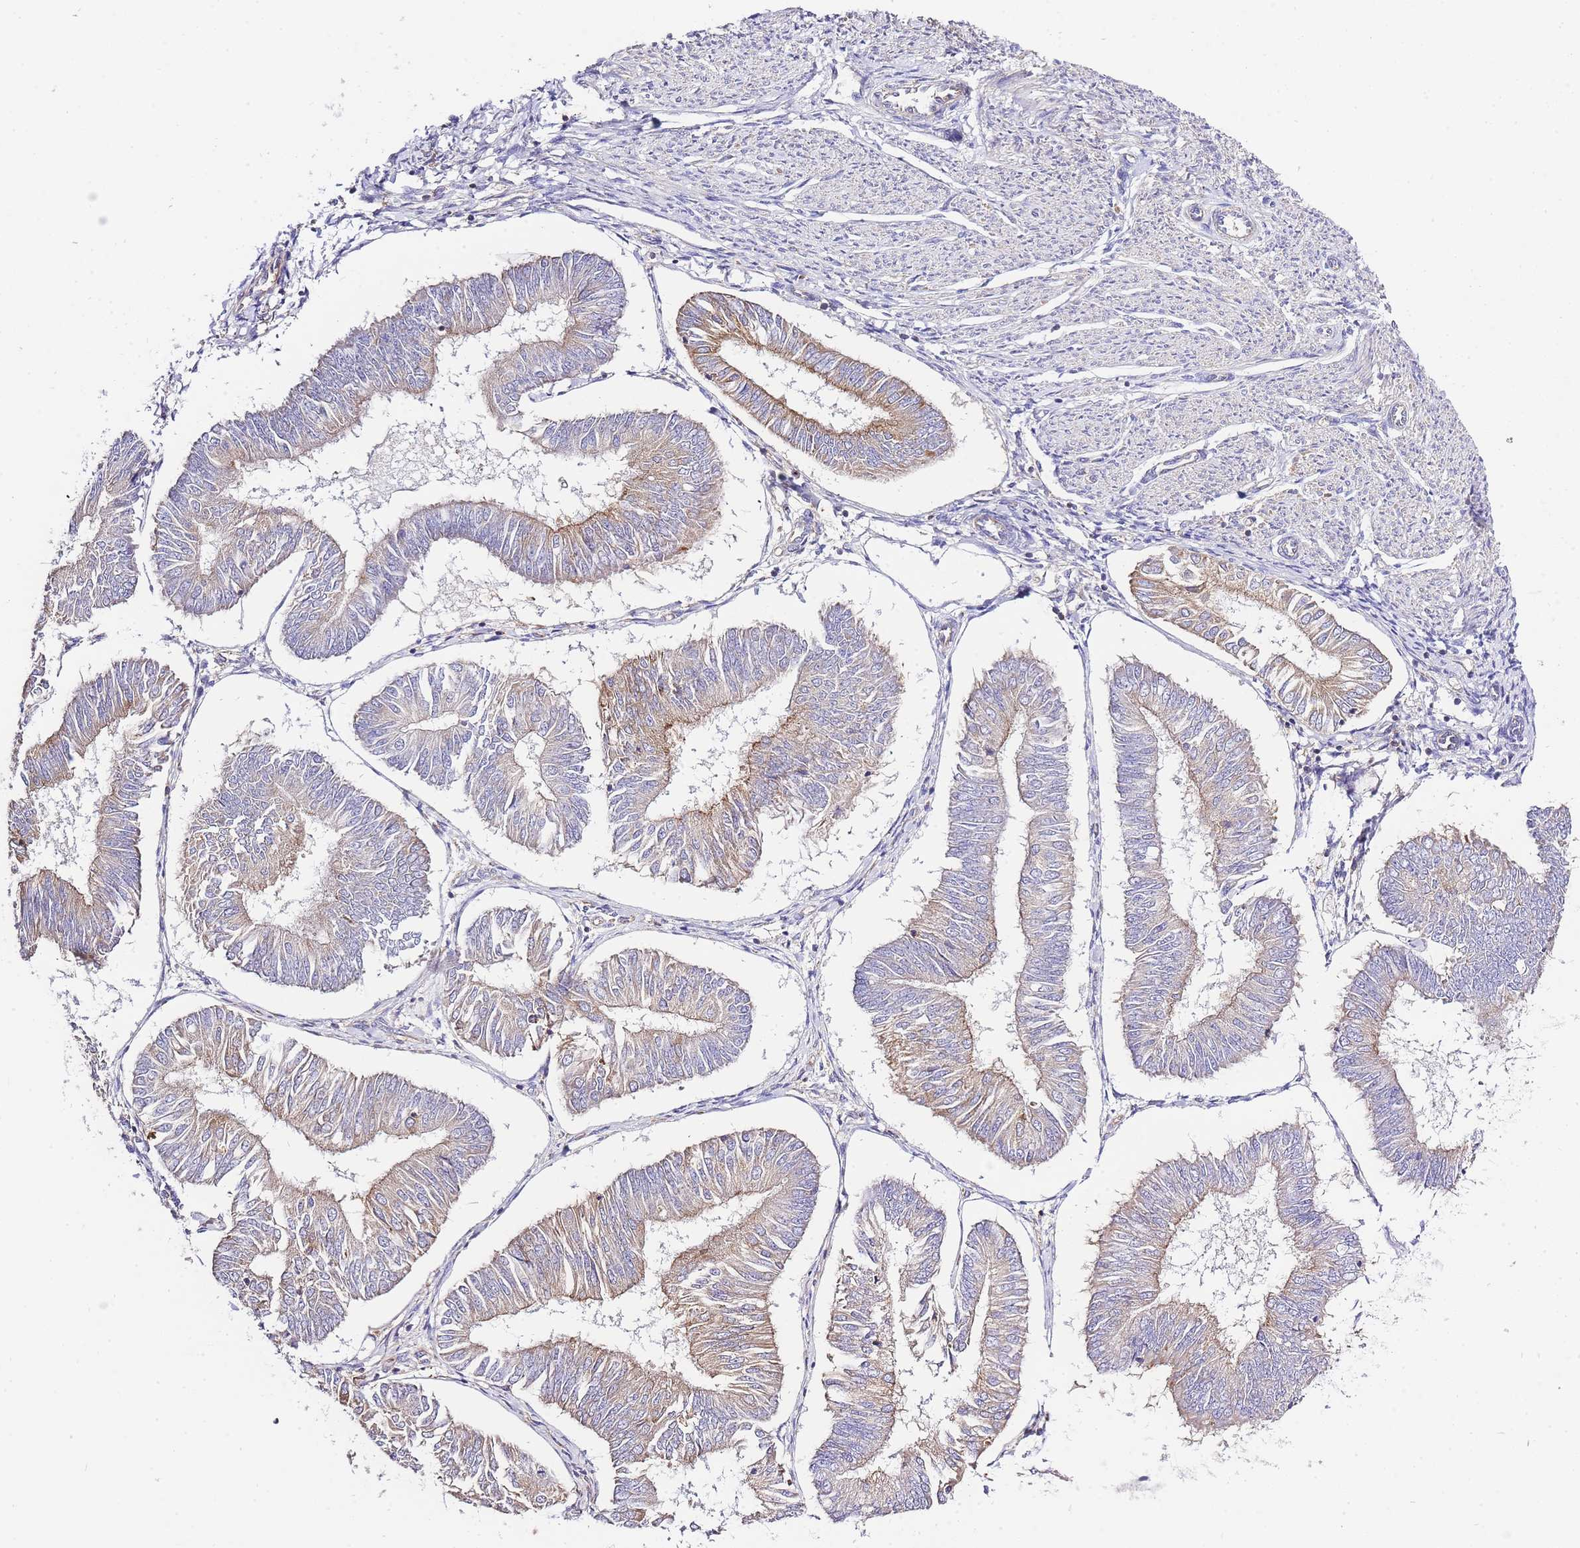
{"staining": {"intensity": "moderate", "quantity": "<25%", "location": "cytoplasmic/membranous"}, "tissue": "endometrial cancer", "cell_type": "Tumor cells", "image_type": "cancer", "snomed": [{"axis": "morphology", "description": "Adenocarcinoma, NOS"}, {"axis": "topography", "description": "Endometrium"}], "caption": "Protein expression analysis of endometrial cancer reveals moderate cytoplasmic/membranous staining in about <25% of tumor cells.", "gene": "INSYN2B", "patient": {"sex": "female", "age": 58}}